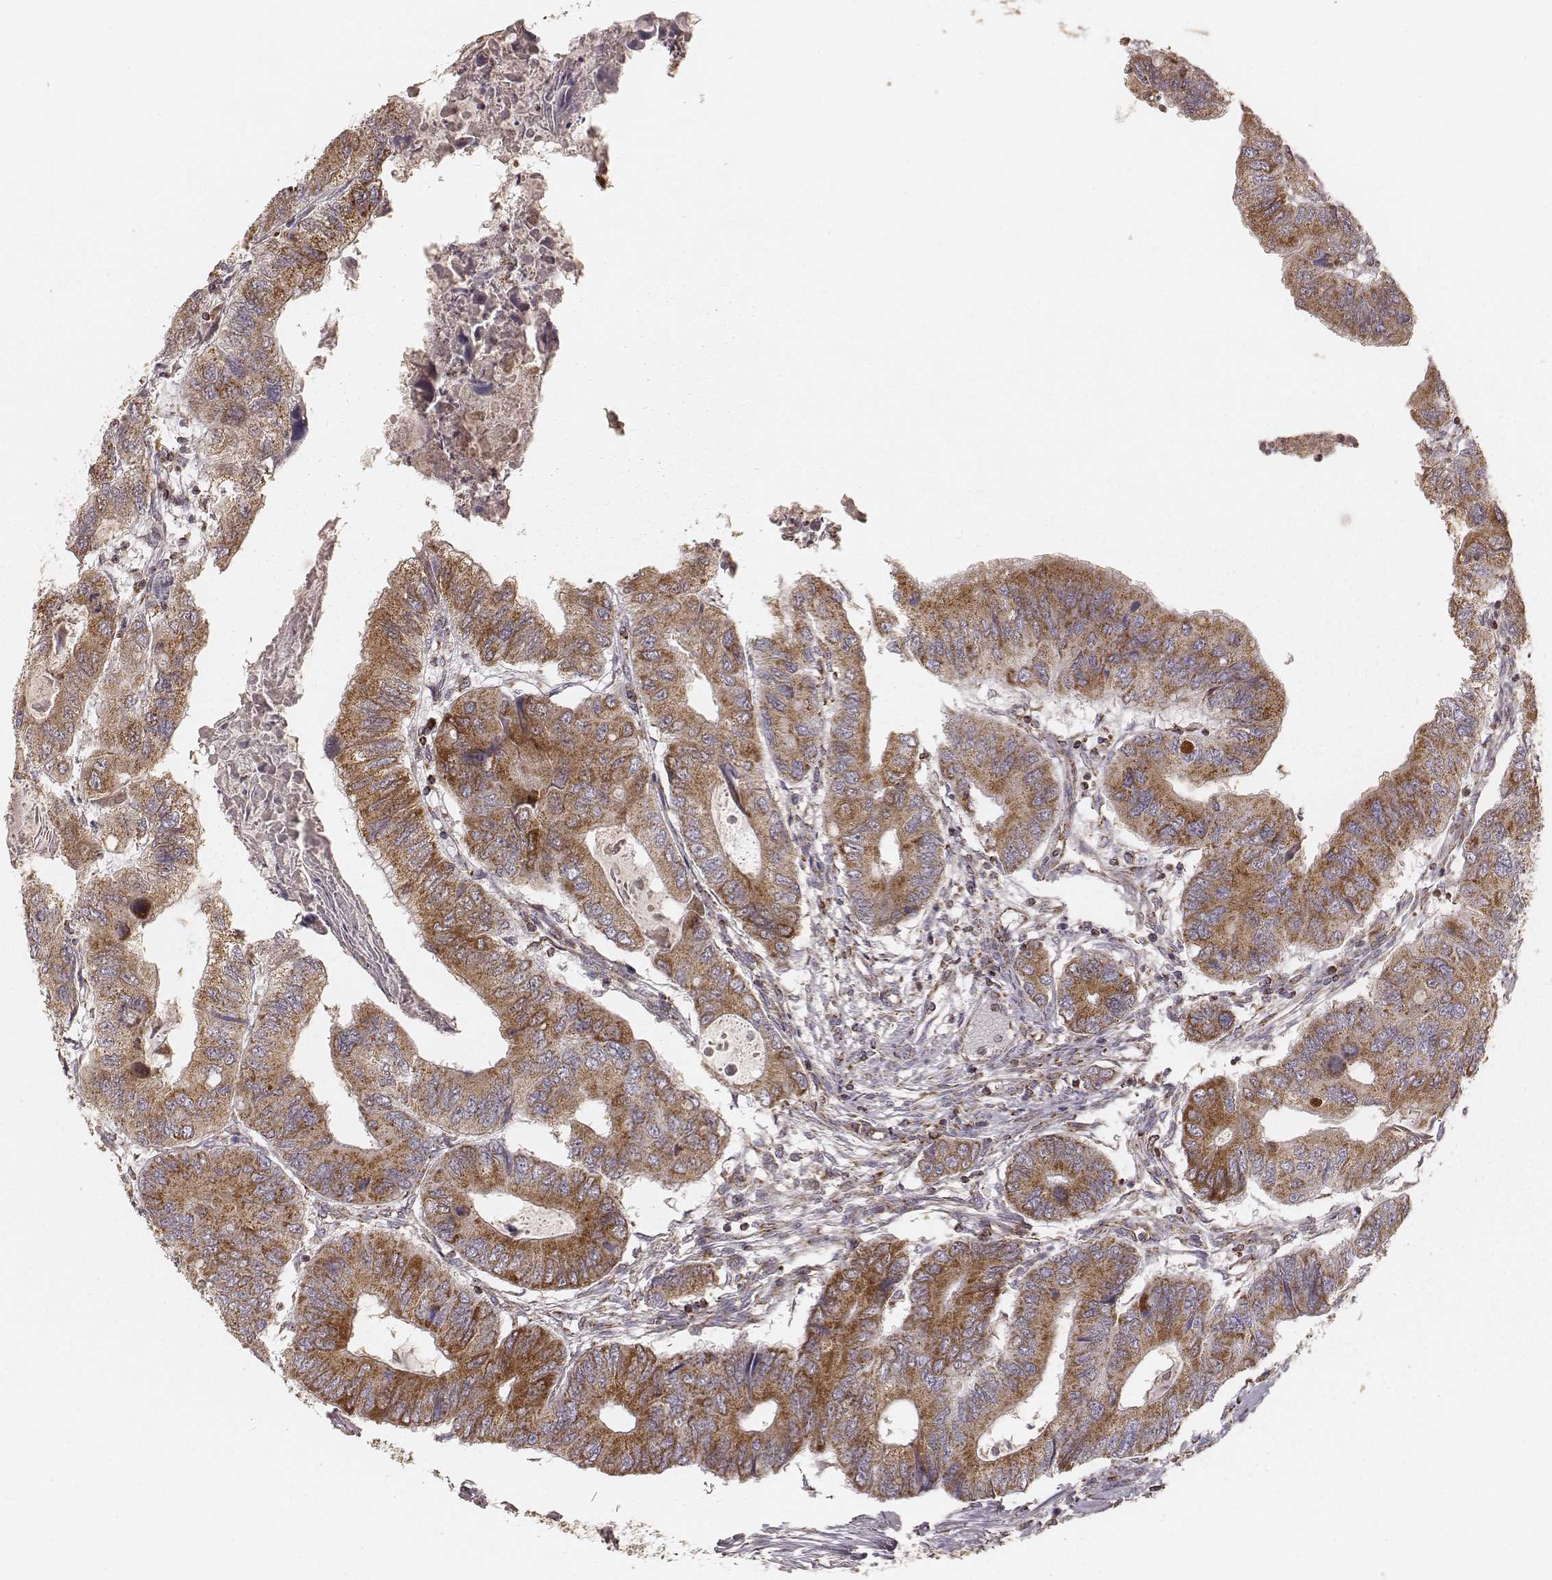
{"staining": {"intensity": "strong", "quantity": ">75%", "location": "cytoplasmic/membranous"}, "tissue": "colorectal cancer", "cell_type": "Tumor cells", "image_type": "cancer", "snomed": [{"axis": "morphology", "description": "Adenocarcinoma, NOS"}, {"axis": "topography", "description": "Colon"}], "caption": "IHC of colorectal cancer exhibits high levels of strong cytoplasmic/membranous staining in about >75% of tumor cells.", "gene": "CS", "patient": {"sex": "male", "age": 53}}